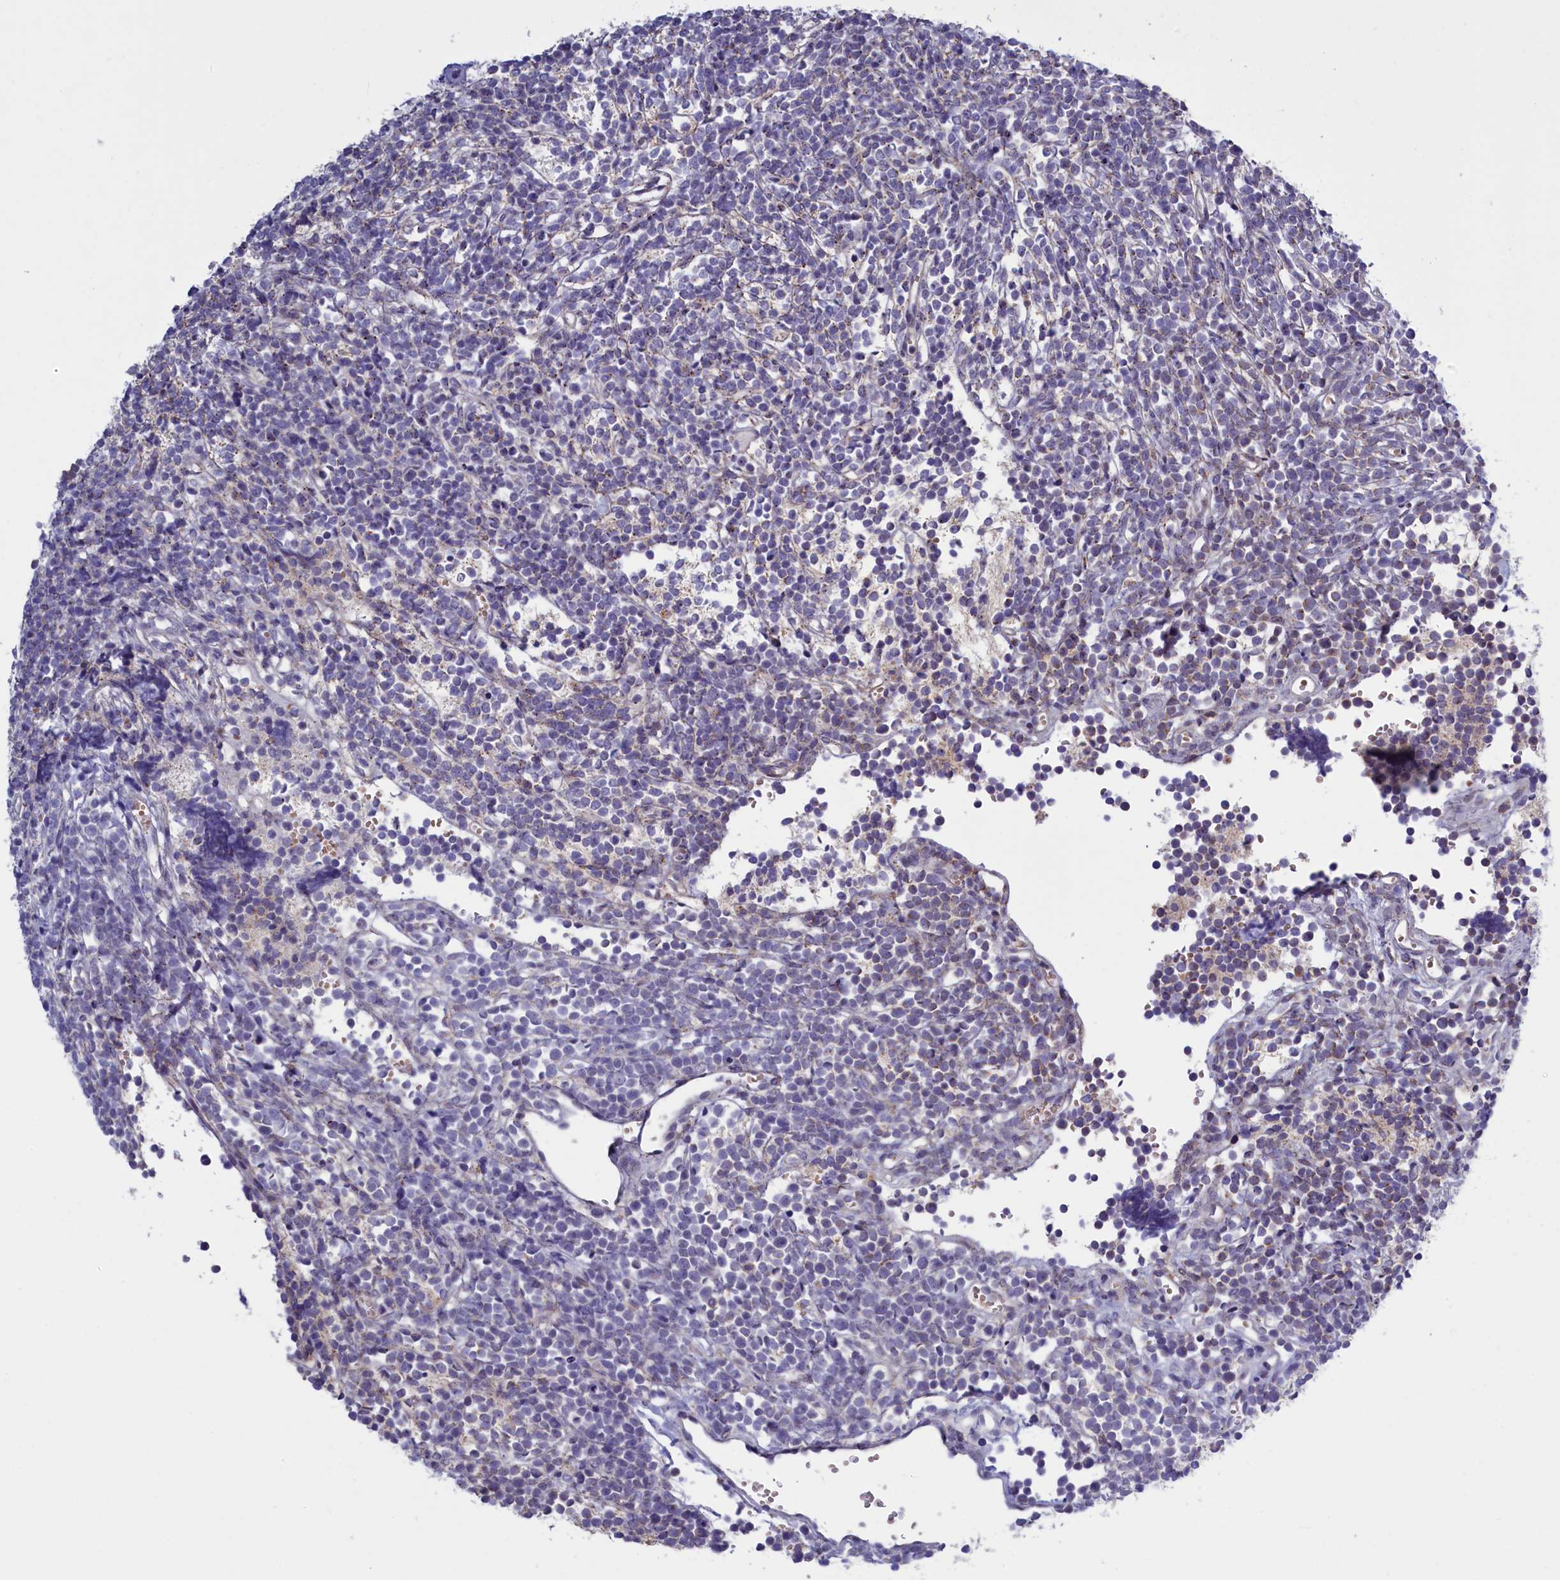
{"staining": {"intensity": "negative", "quantity": "none", "location": "none"}, "tissue": "glioma", "cell_type": "Tumor cells", "image_type": "cancer", "snomed": [{"axis": "morphology", "description": "Glioma, malignant, Low grade"}, {"axis": "topography", "description": "Brain"}], "caption": "Human malignant glioma (low-grade) stained for a protein using immunohistochemistry demonstrates no staining in tumor cells.", "gene": "HYKK", "patient": {"sex": "female", "age": 1}}